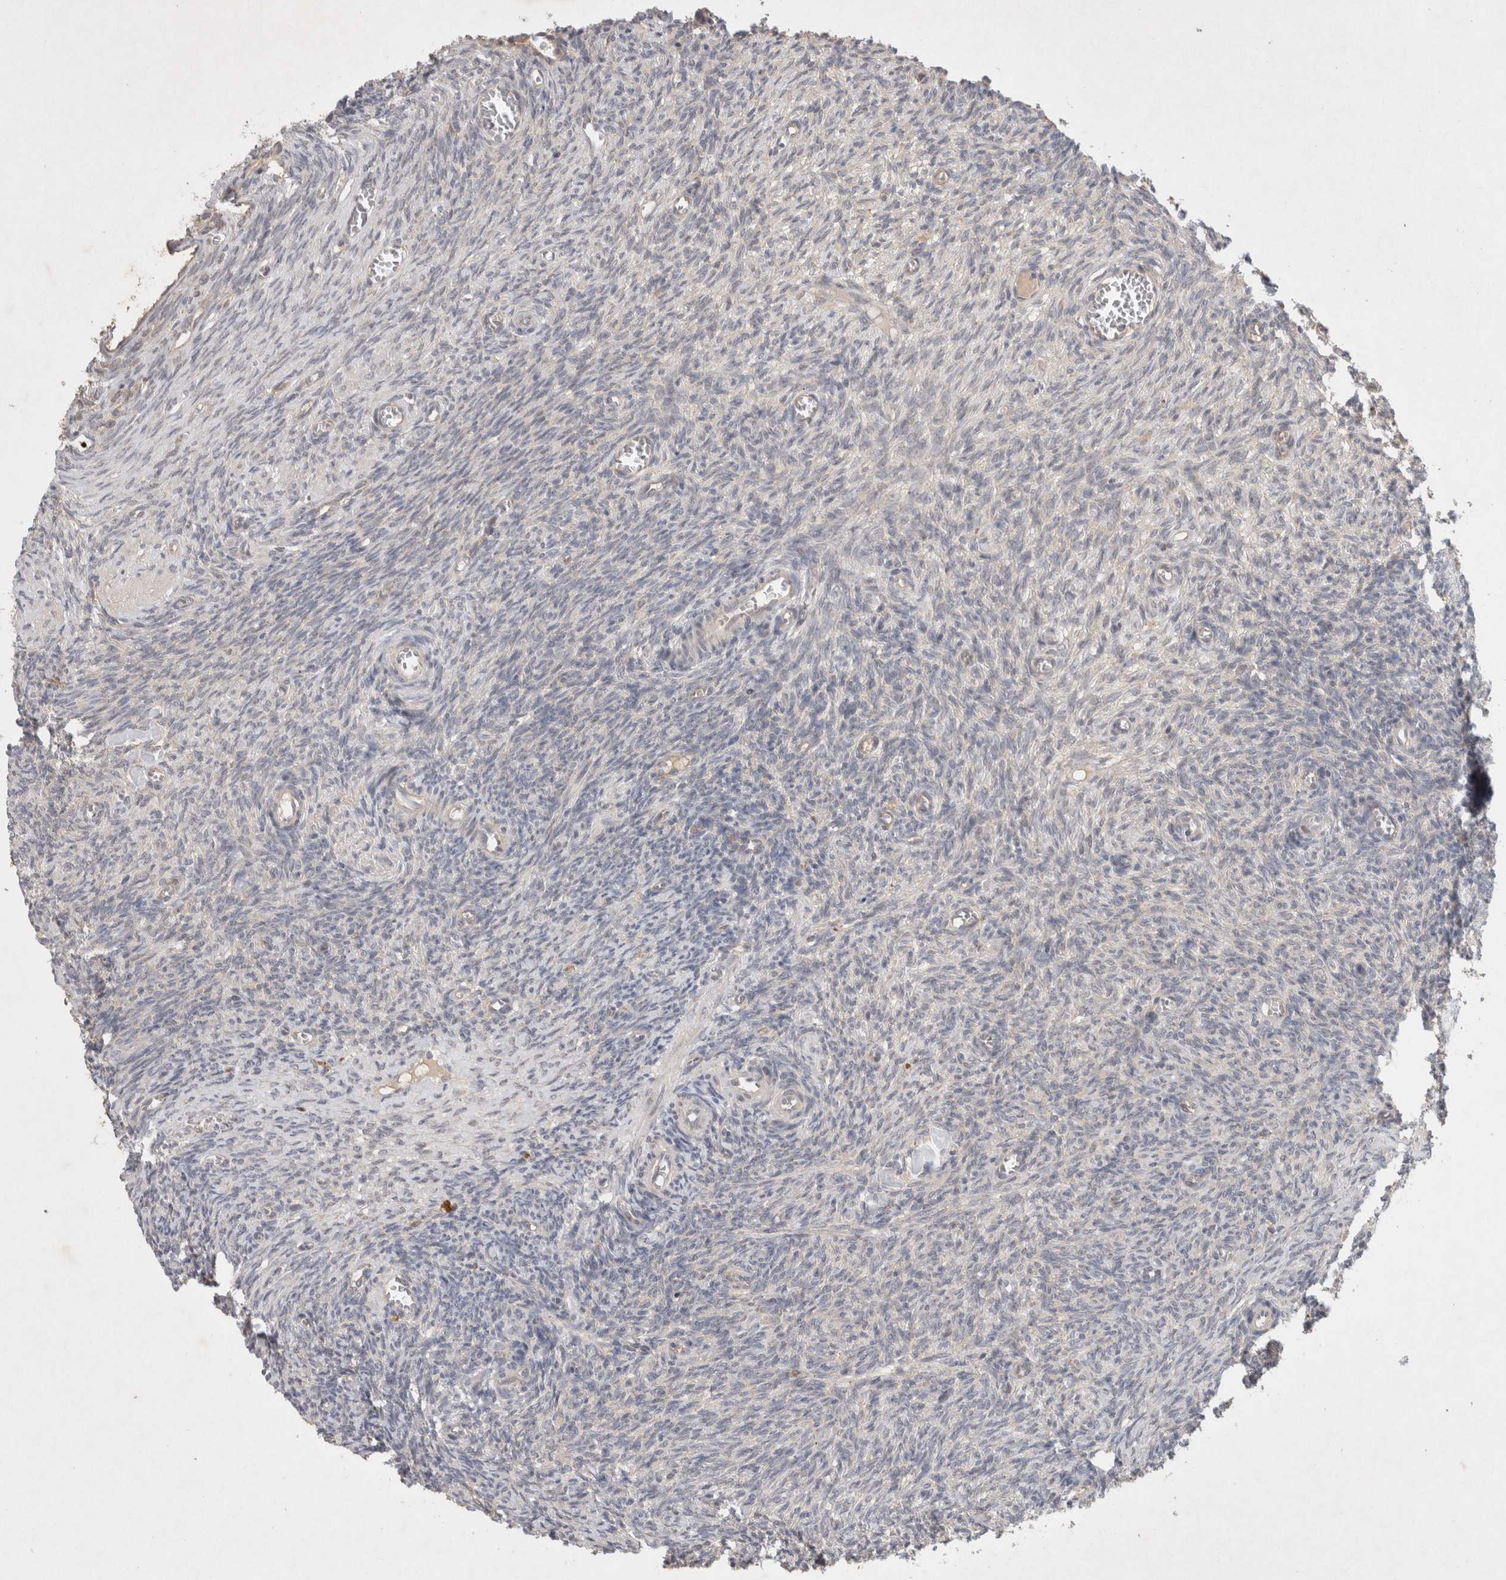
{"staining": {"intensity": "moderate", "quantity": ">75%", "location": "cytoplasmic/membranous"}, "tissue": "ovary", "cell_type": "Follicle cells", "image_type": "normal", "snomed": [{"axis": "morphology", "description": "Normal tissue, NOS"}, {"axis": "topography", "description": "Ovary"}], "caption": "Ovary was stained to show a protein in brown. There is medium levels of moderate cytoplasmic/membranous positivity in about >75% of follicle cells. (Brightfield microscopy of DAB IHC at high magnification).", "gene": "RASAL2", "patient": {"sex": "female", "age": 27}}